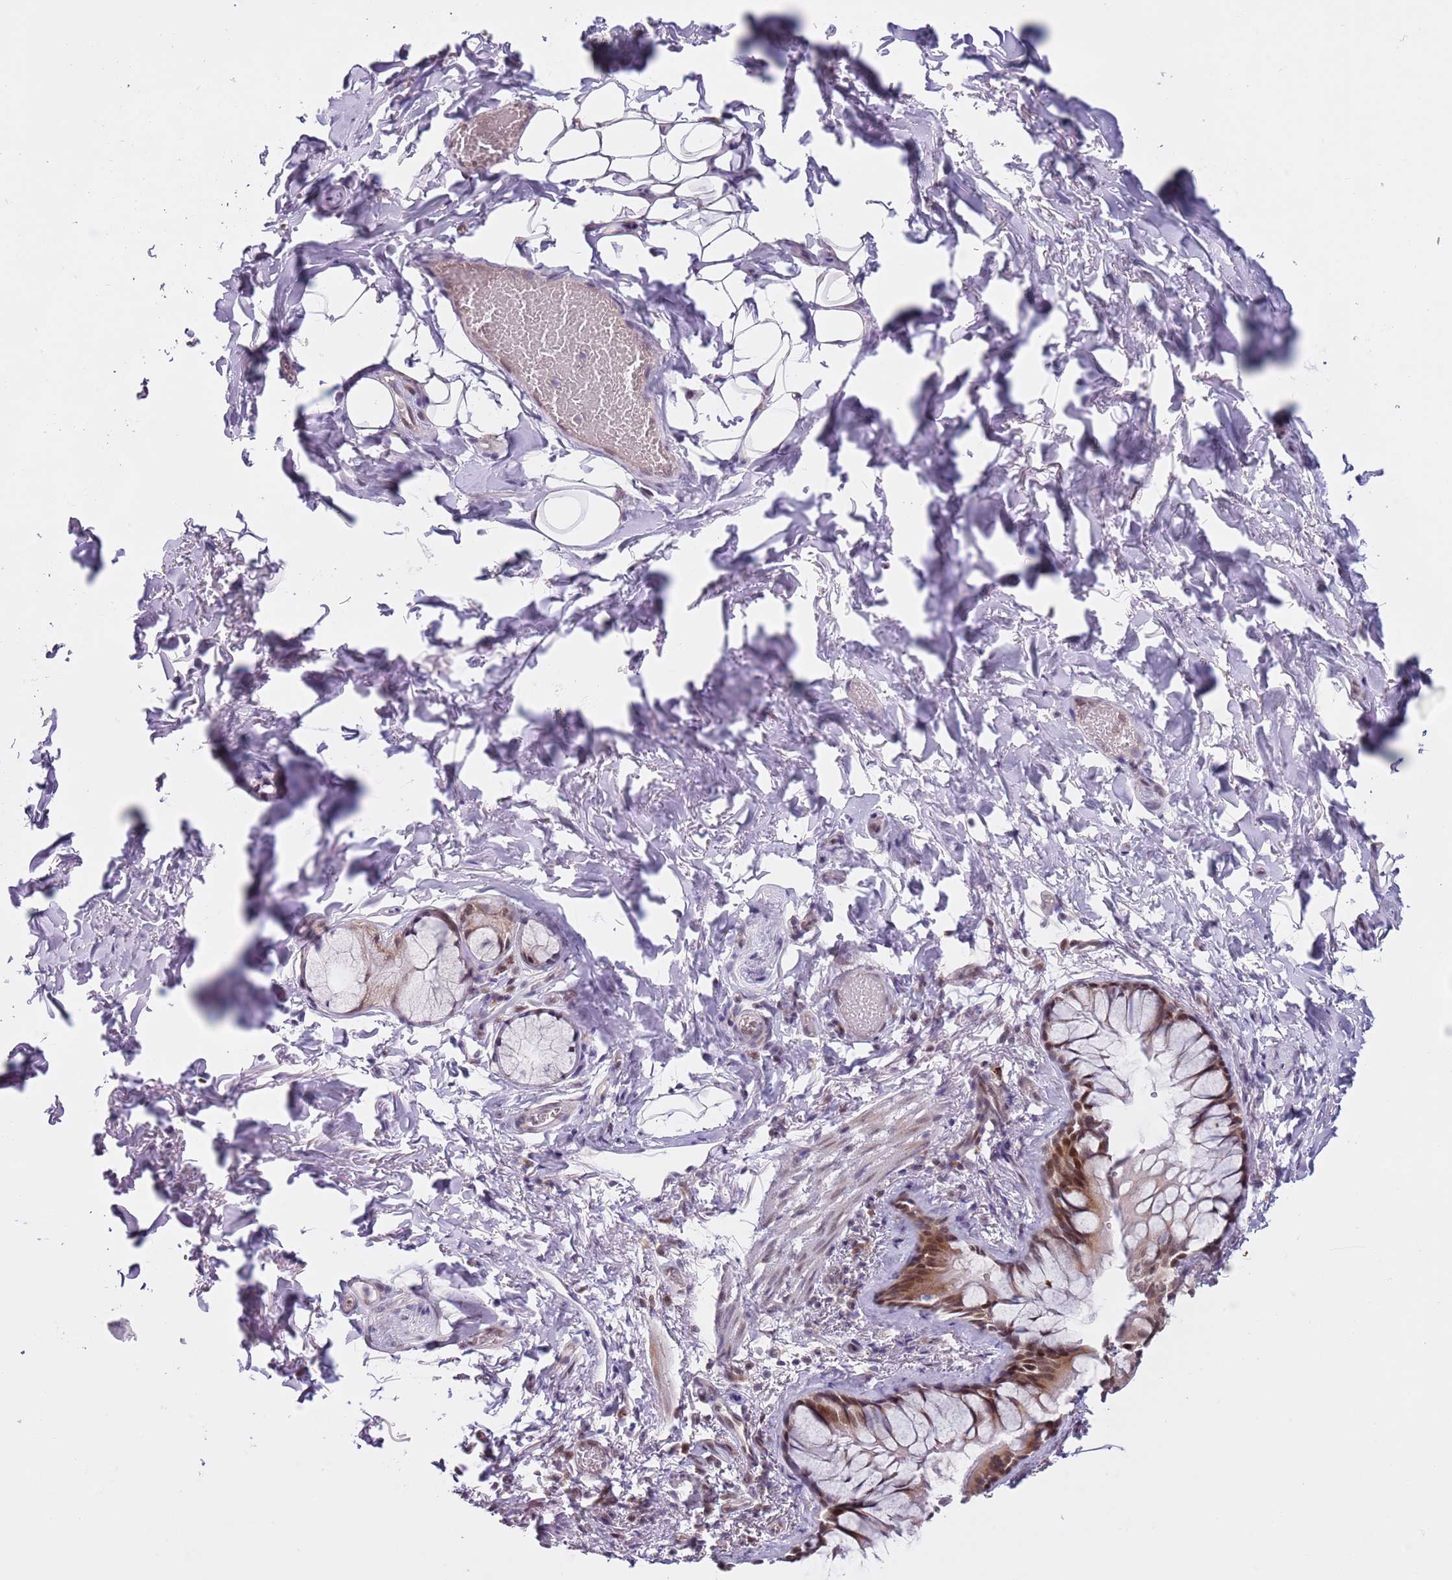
{"staining": {"intensity": "moderate", "quantity": ">75%", "location": "cytoplasmic/membranous,nuclear"}, "tissue": "bronchus", "cell_type": "Respiratory epithelial cells", "image_type": "normal", "snomed": [{"axis": "morphology", "description": "Normal tissue, NOS"}, {"axis": "topography", "description": "Cartilage tissue"}], "caption": "IHC of benign bronchus reveals medium levels of moderate cytoplasmic/membranous,nuclear expression in approximately >75% of respiratory epithelial cells.", "gene": "SLC25A32", "patient": {"sex": "male", "age": 63}}